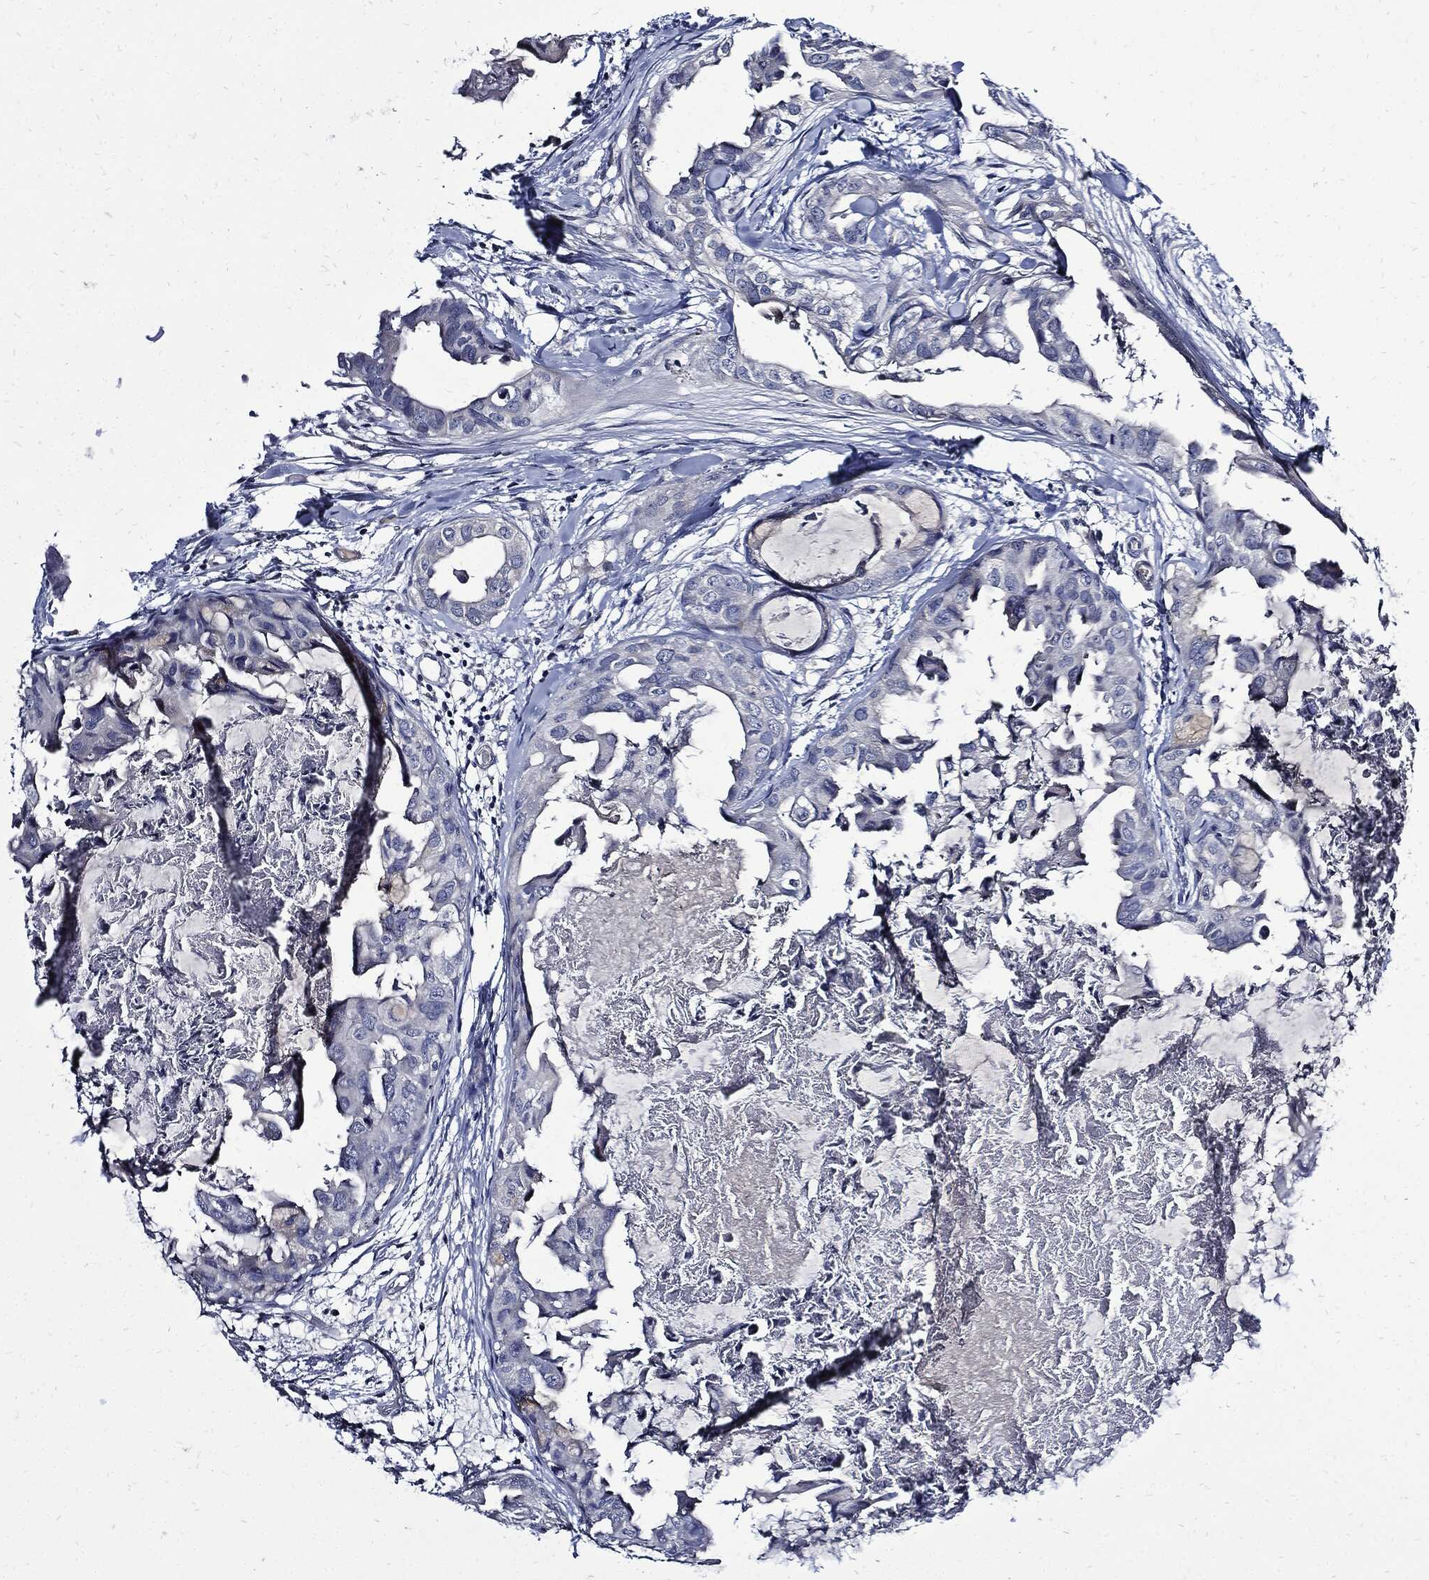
{"staining": {"intensity": "negative", "quantity": "none", "location": "none"}, "tissue": "breast cancer", "cell_type": "Tumor cells", "image_type": "cancer", "snomed": [{"axis": "morphology", "description": "Normal tissue, NOS"}, {"axis": "morphology", "description": "Duct carcinoma"}, {"axis": "topography", "description": "Breast"}], "caption": "Immunohistochemical staining of breast intraductal carcinoma demonstrates no significant expression in tumor cells.", "gene": "CPE", "patient": {"sex": "female", "age": 40}}